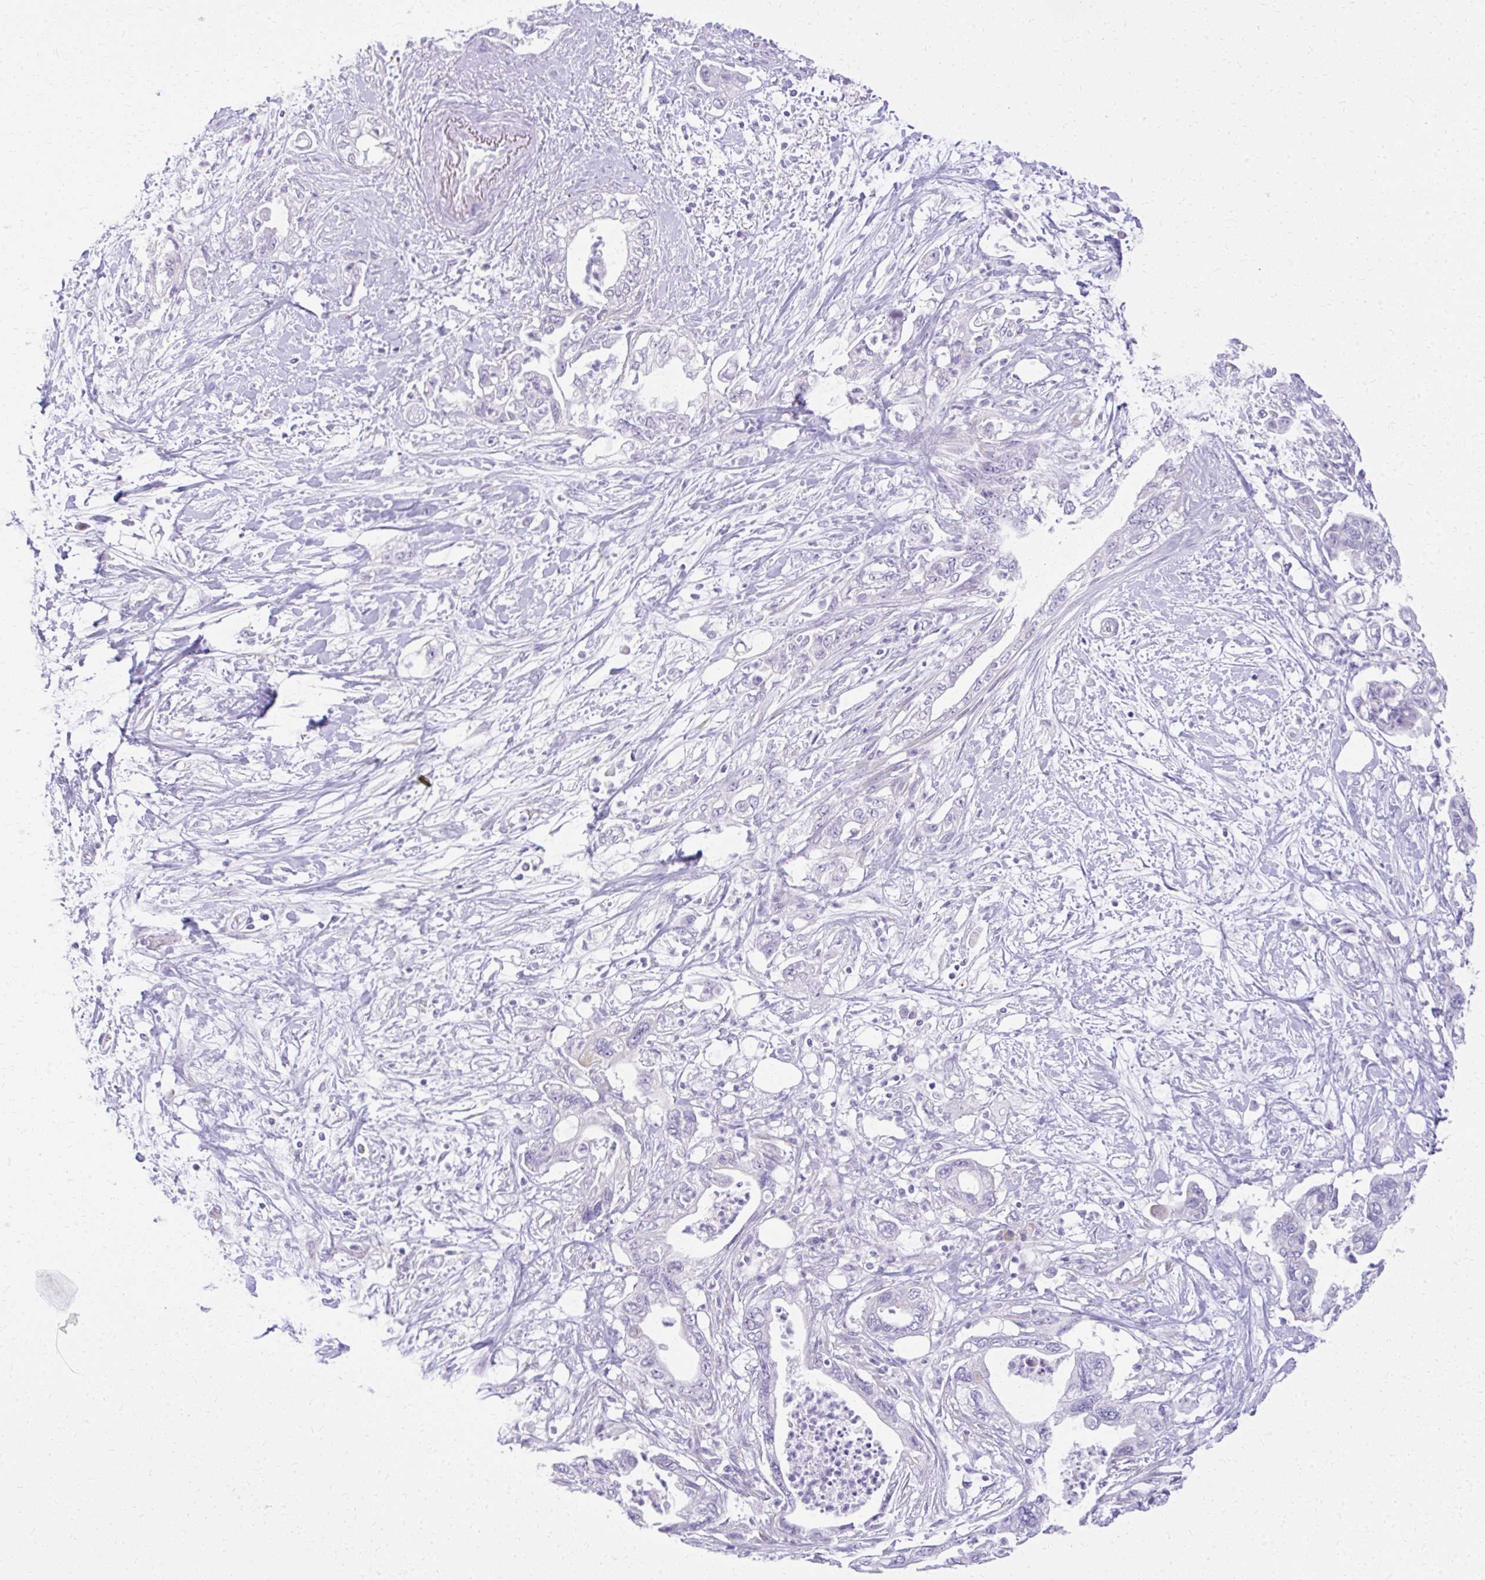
{"staining": {"intensity": "negative", "quantity": "none", "location": "none"}, "tissue": "pancreatic cancer", "cell_type": "Tumor cells", "image_type": "cancer", "snomed": [{"axis": "morphology", "description": "Adenocarcinoma, NOS"}, {"axis": "topography", "description": "Pancreas"}], "caption": "Immunohistochemistry (IHC) image of pancreatic adenocarcinoma stained for a protein (brown), which displays no expression in tumor cells.", "gene": "PRAP1", "patient": {"sex": "female", "age": 73}}